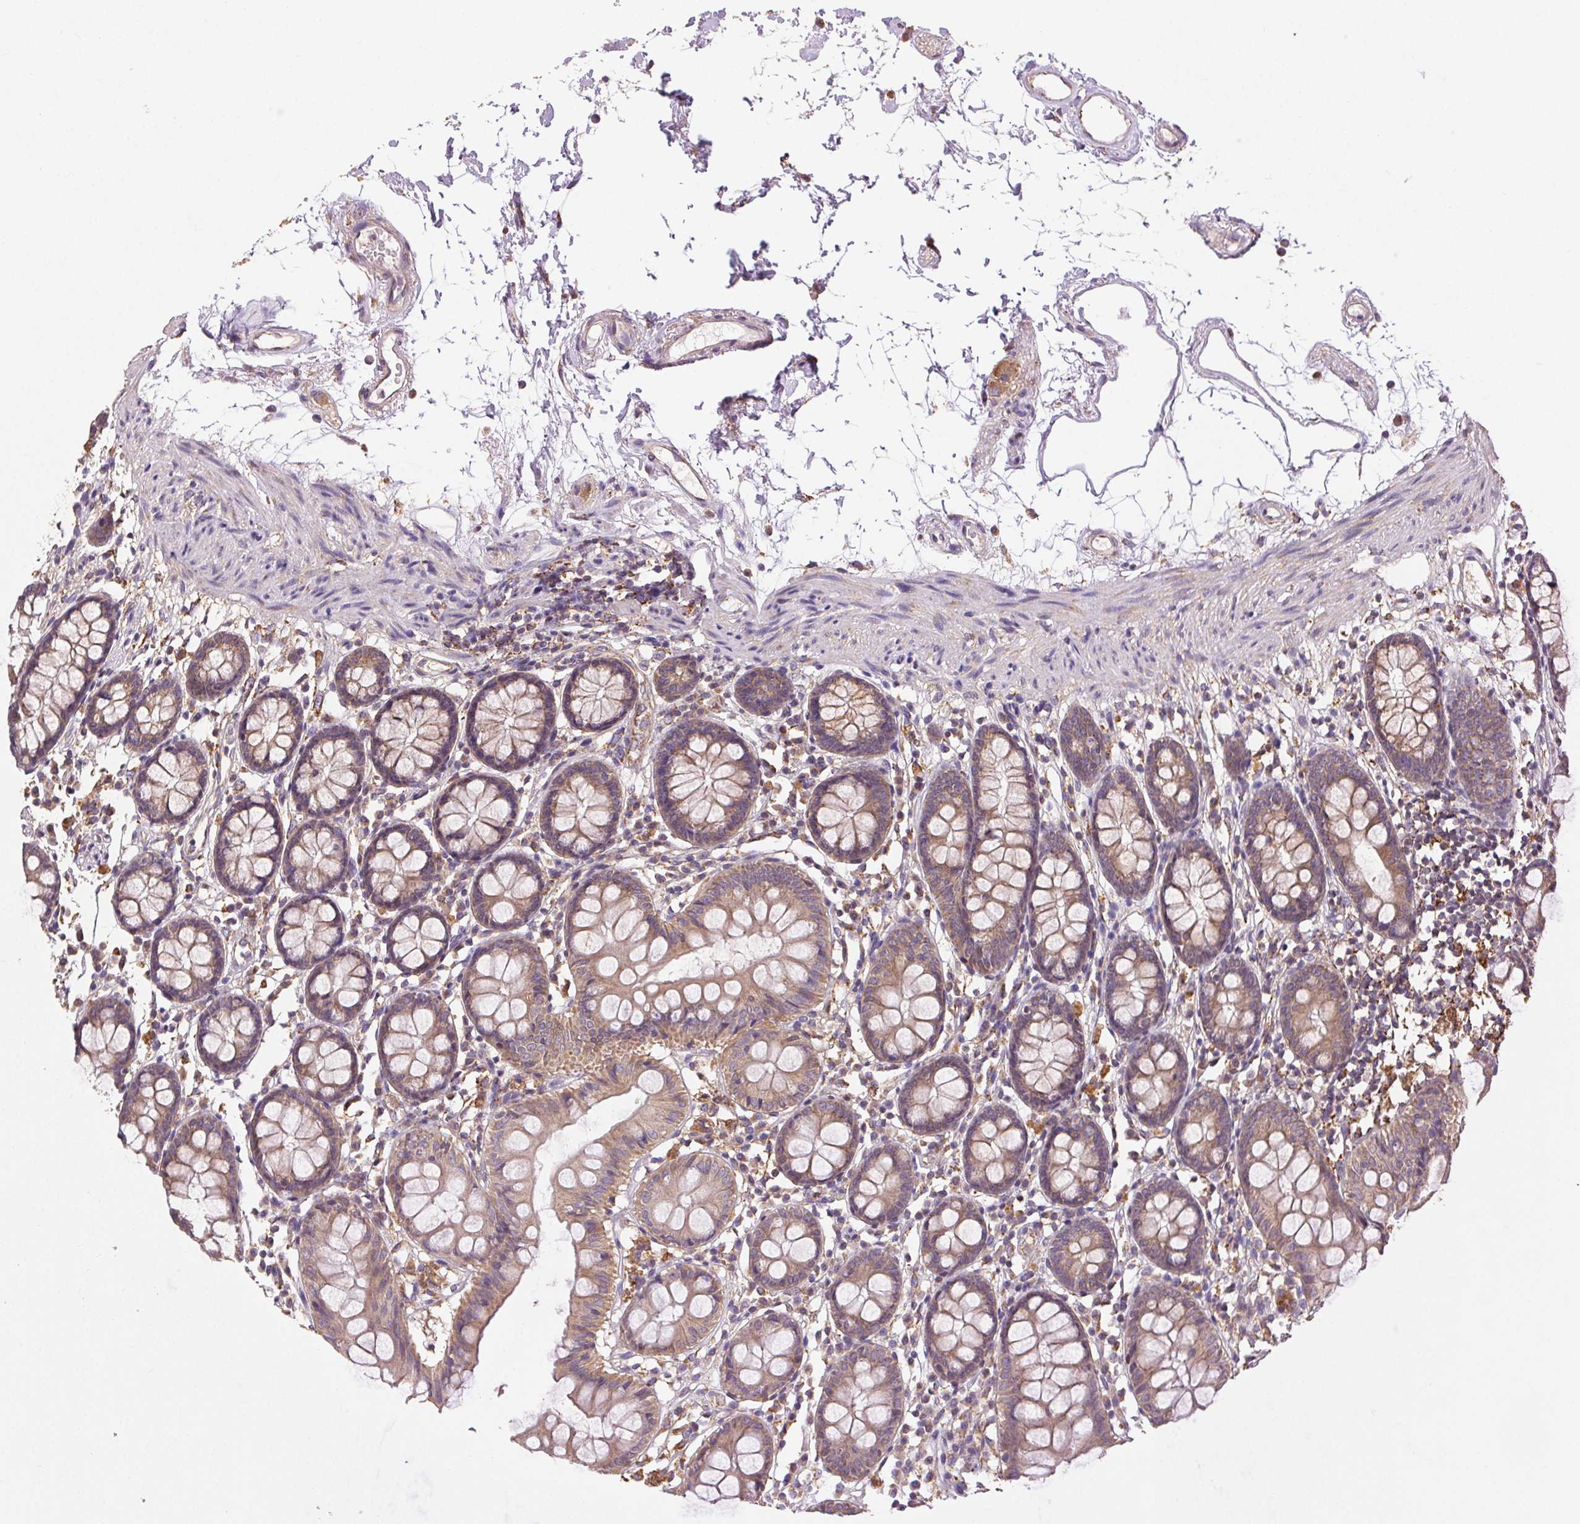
{"staining": {"intensity": "weak", "quantity": ">75%", "location": "cytoplasmic/membranous"}, "tissue": "colon", "cell_type": "Endothelial cells", "image_type": "normal", "snomed": [{"axis": "morphology", "description": "Normal tissue, NOS"}, {"axis": "topography", "description": "Colon"}], "caption": "Weak cytoplasmic/membranous protein expression is present in approximately >75% of endothelial cells in colon.", "gene": "FNBP1L", "patient": {"sex": "female", "age": 84}}